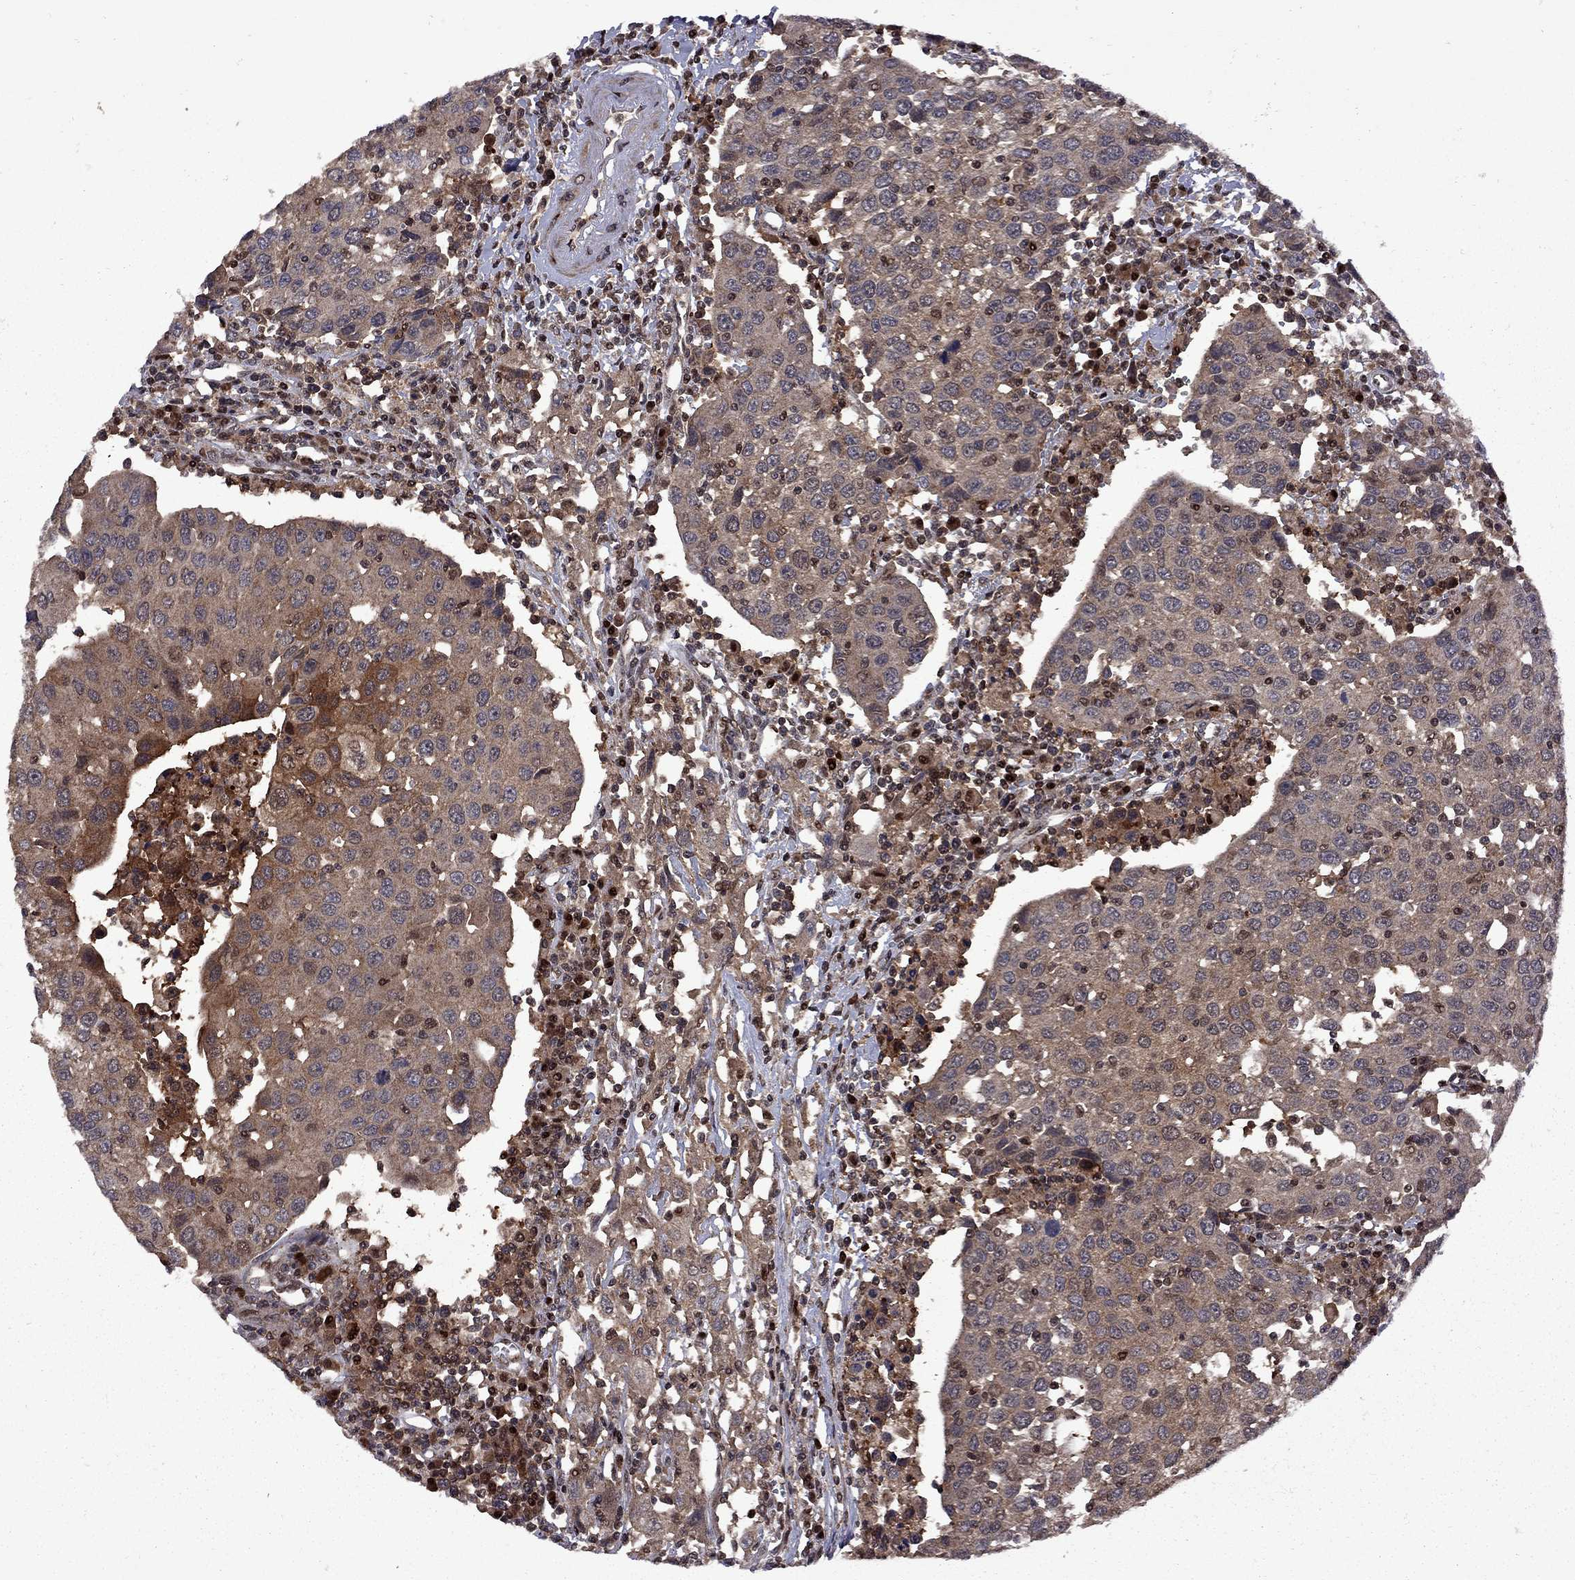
{"staining": {"intensity": "moderate", "quantity": ">75%", "location": "cytoplasmic/membranous"}, "tissue": "urothelial cancer", "cell_type": "Tumor cells", "image_type": "cancer", "snomed": [{"axis": "morphology", "description": "Urothelial carcinoma, High grade"}, {"axis": "topography", "description": "Urinary bladder"}], "caption": "IHC histopathology image of neoplastic tissue: urothelial cancer stained using immunohistochemistry (IHC) reveals medium levels of moderate protein expression localized specifically in the cytoplasmic/membranous of tumor cells, appearing as a cytoplasmic/membranous brown color.", "gene": "IPP", "patient": {"sex": "female", "age": 85}}